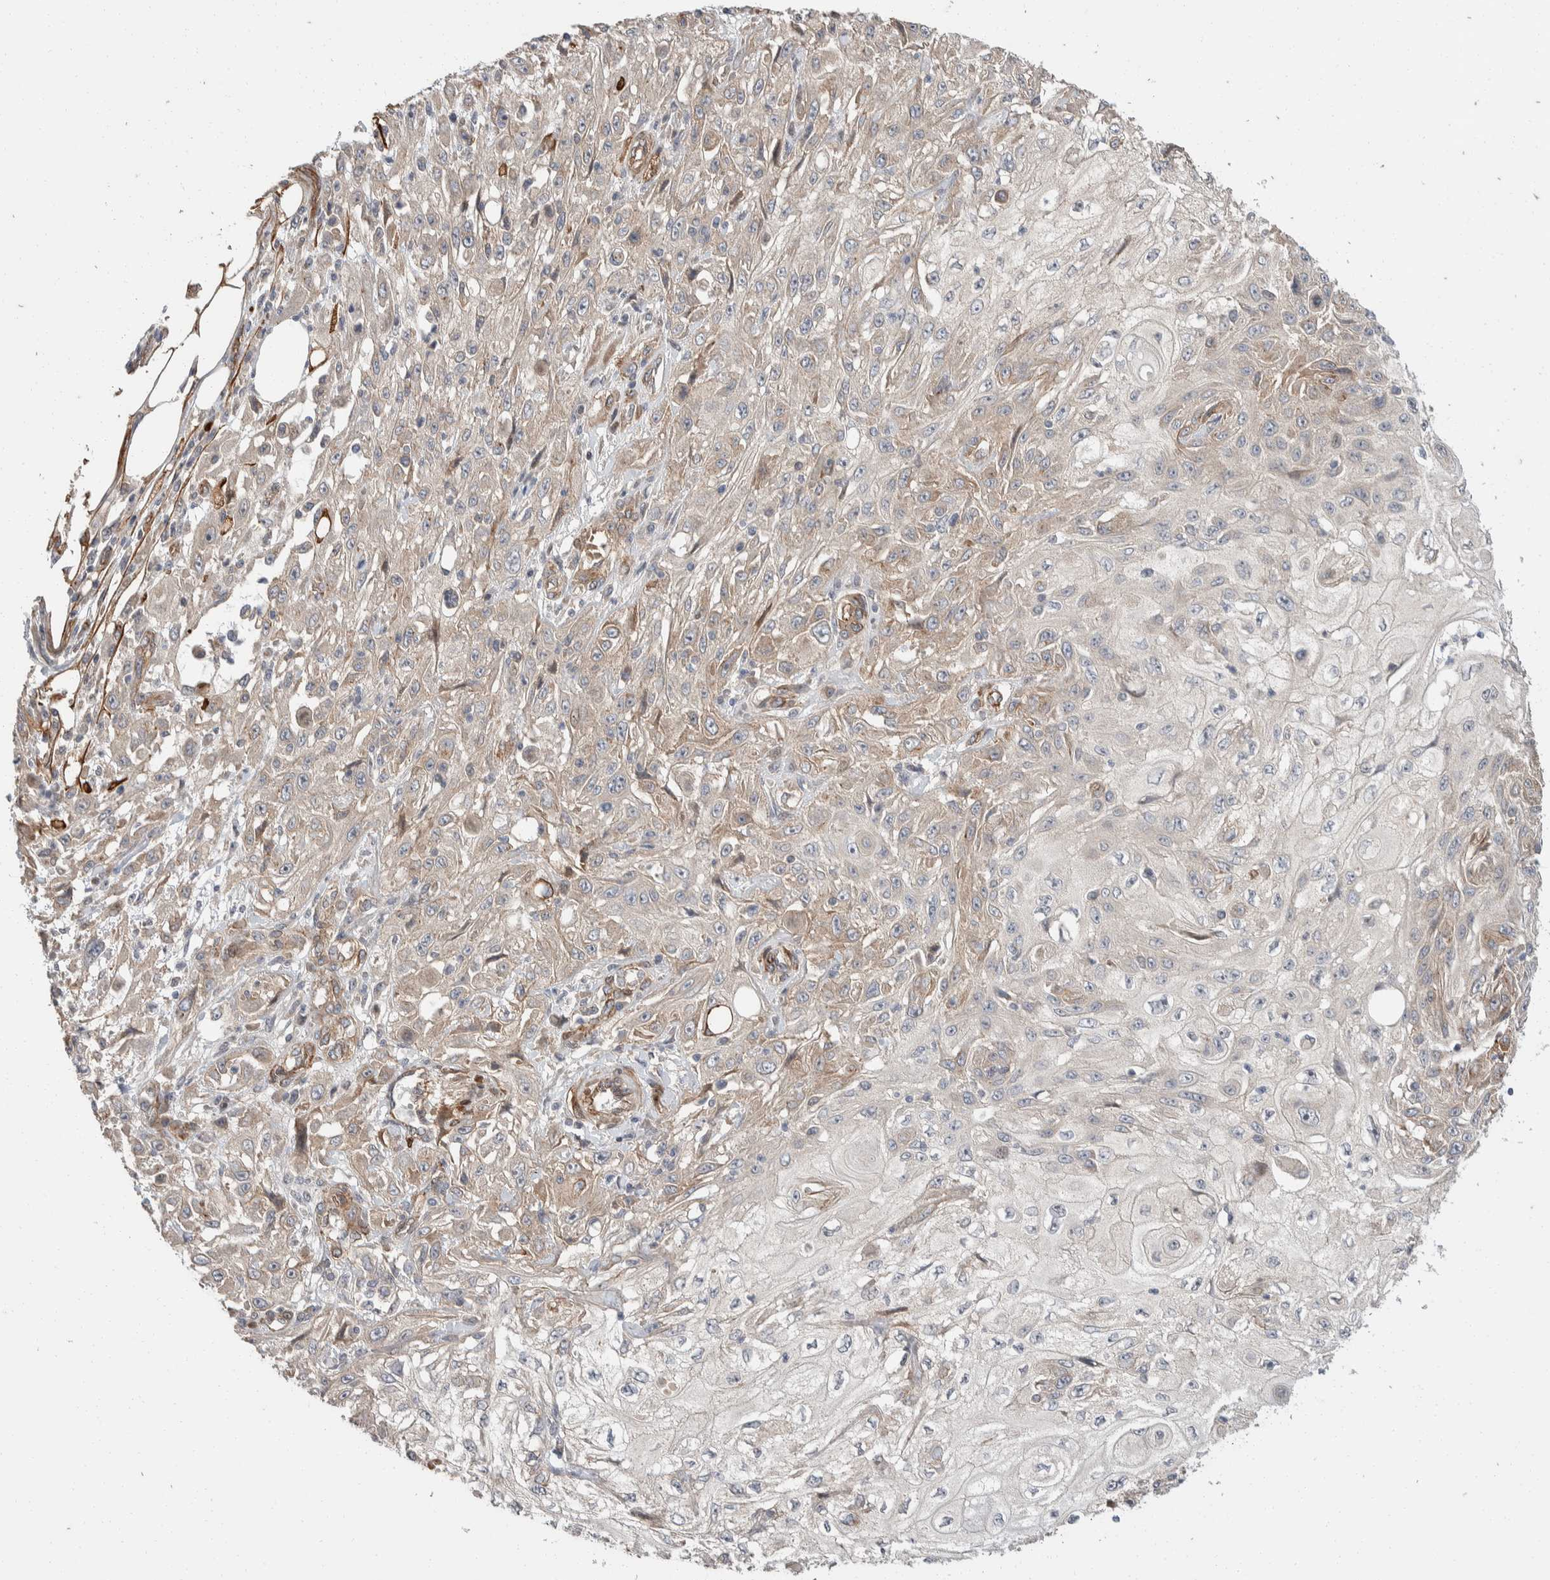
{"staining": {"intensity": "weak", "quantity": "25%-75%", "location": "cytoplasmic/membranous"}, "tissue": "skin cancer", "cell_type": "Tumor cells", "image_type": "cancer", "snomed": [{"axis": "morphology", "description": "Squamous cell carcinoma, NOS"}, {"axis": "morphology", "description": "Squamous cell carcinoma, metastatic, NOS"}, {"axis": "topography", "description": "Skin"}, {"axis": "topography", "description": "Lymph node"}], "caption": "This image reveals immunohistochemistry staining of skin cancer, with low weak cytoplasmic/membranous expression in approximately 25%-75% of tumor cells.", "gene": "ERC1", "patient": {"sex": "male", "age": 75}}